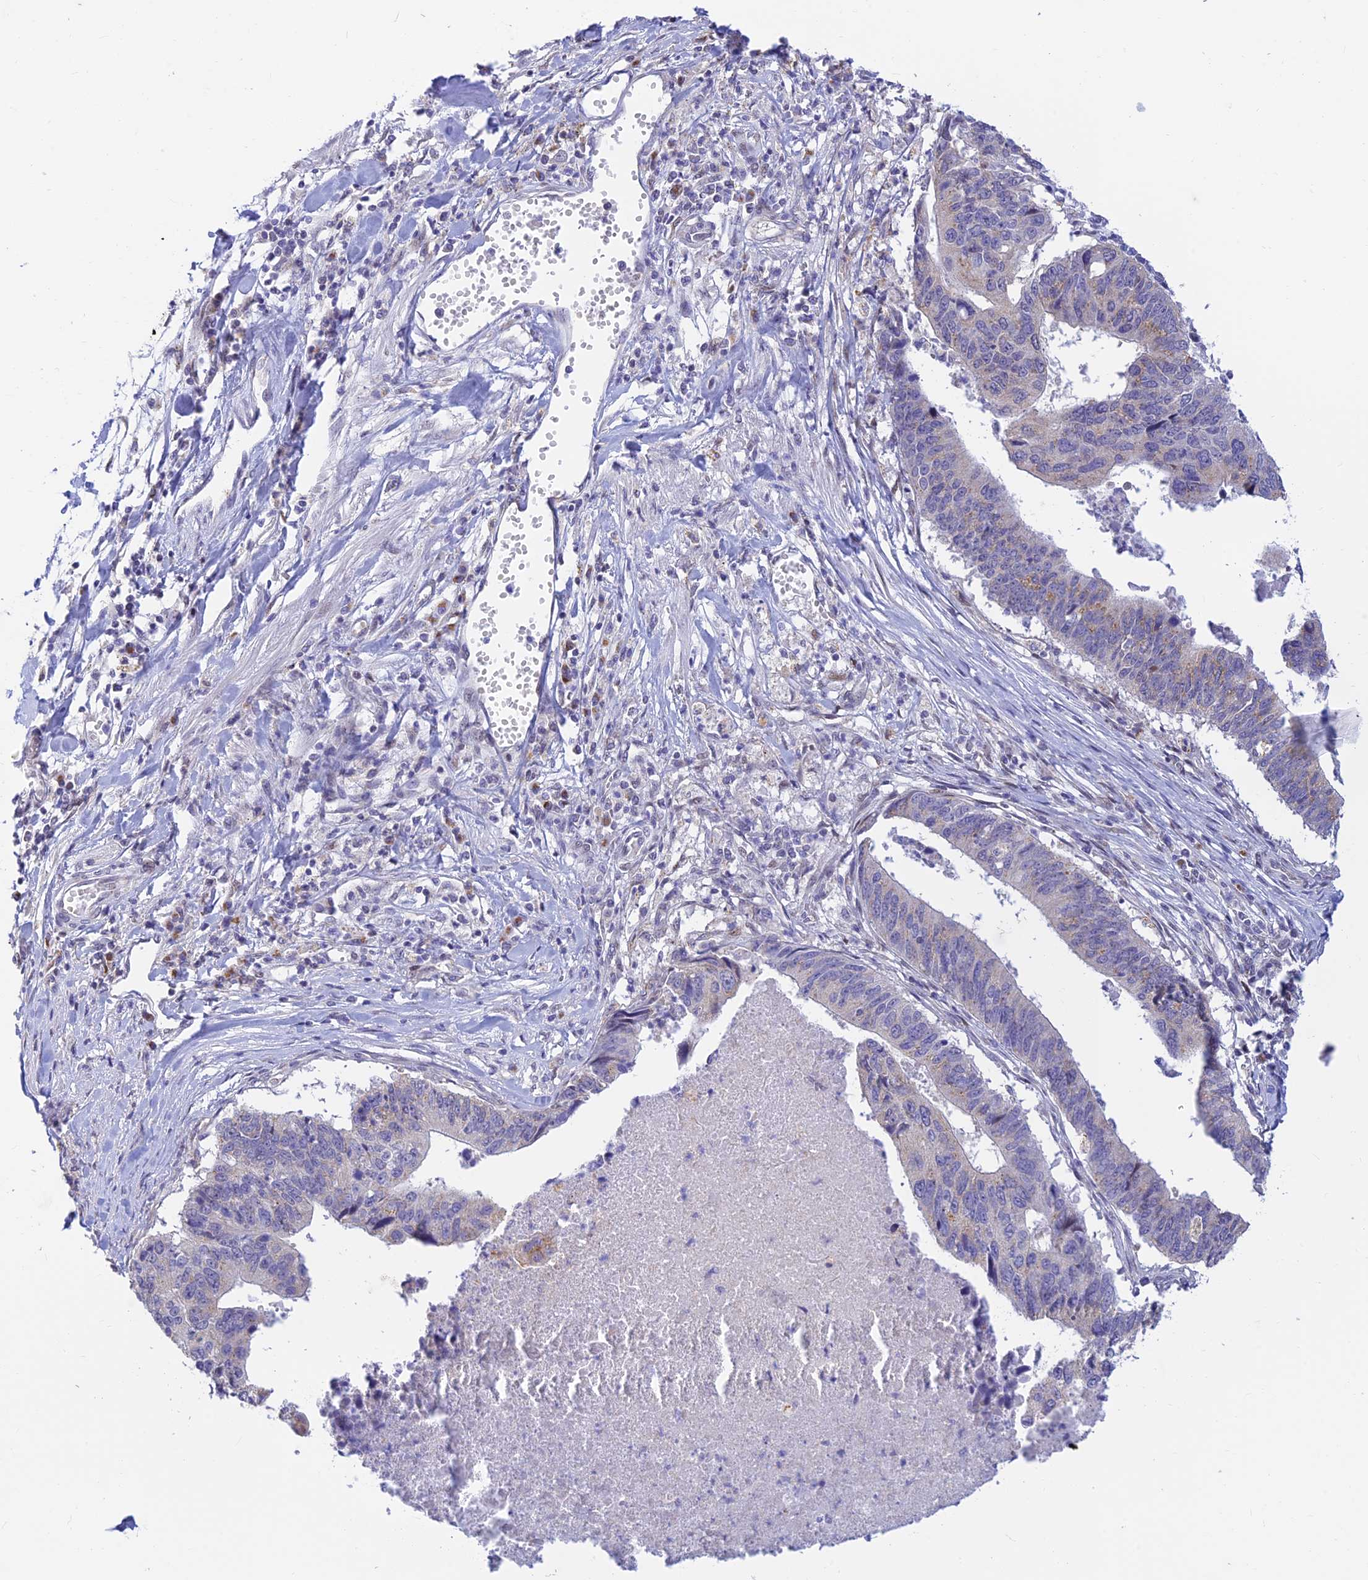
{"staining": {"intensity": "weak", "quantity": "<25%", "location": "cytoplasmic/membranous"}, "tissue": "stomach cancer", "cell_type": "Tumor cells", "image_type": "cancer", "snomed": [{"axis": "morphology", "description": "Adenocarcinoma, NOS"}, {"axis": "topography", "description": "Stomach"}], "caption": "Immunohistochemical staining of stomach cancer demonstrates no significant positivity in tumor cells.", "gene": "INKA1", "patient": {"sex": "male", "age": 59}}